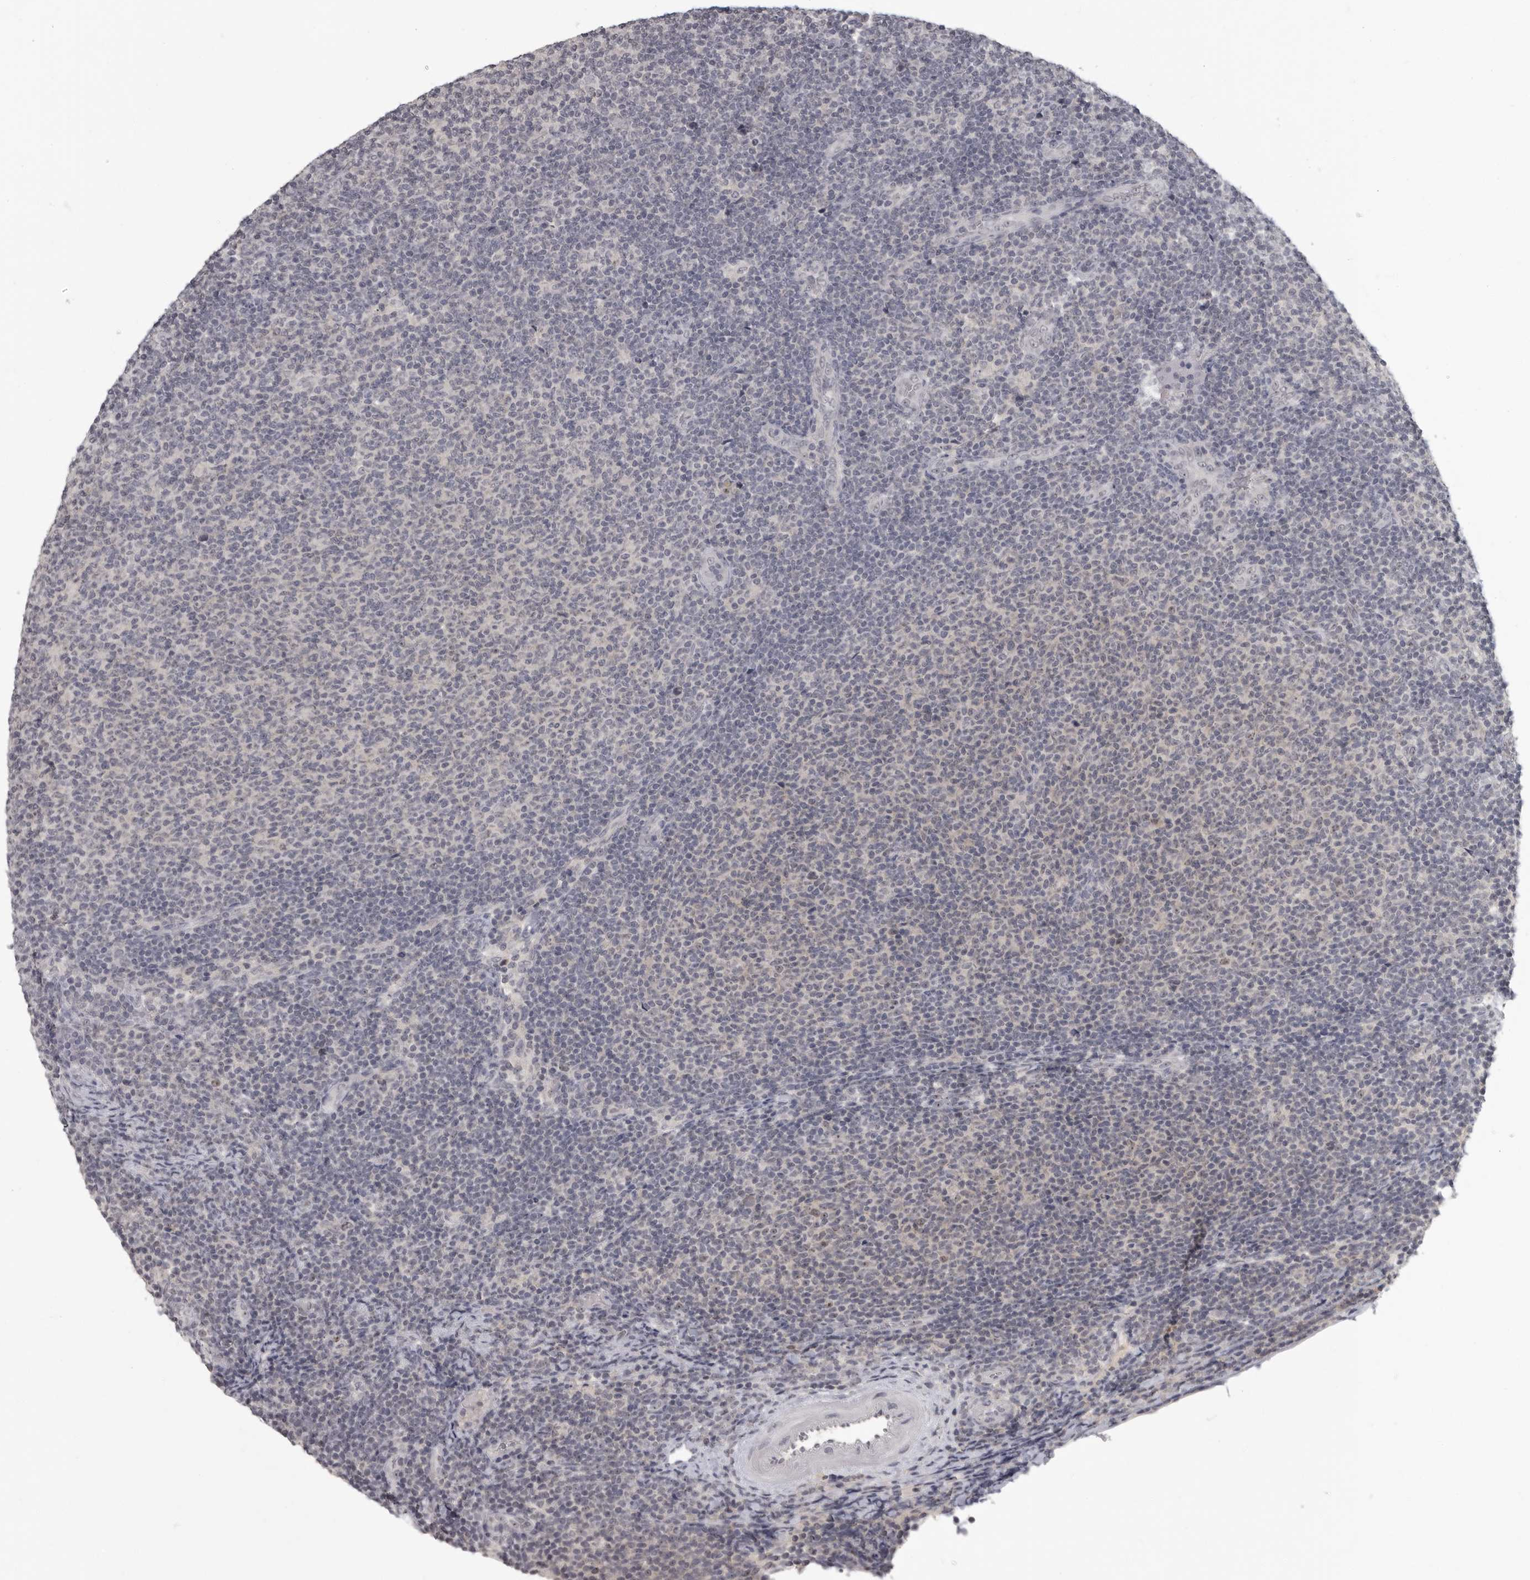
{"staining": {"intensity": "negative", "quantity": "none", "location": "none"}, "tissue": "lymphoma", "cell_type": "Tumor cells", "image_type": "cancer", "snomed": [{"axis": "morphology", "description": "Malignant lymphoma, non-Hodgkin's type, Low grade"}, {"axis": "topography", "description": "Lymph node"}], "caption": "Lymphoma was stained to show a protein in brown. There is no significant staining in tumor cells.", "gene": "MRTO4", "patient": {"sex": "male", "age": 66}}